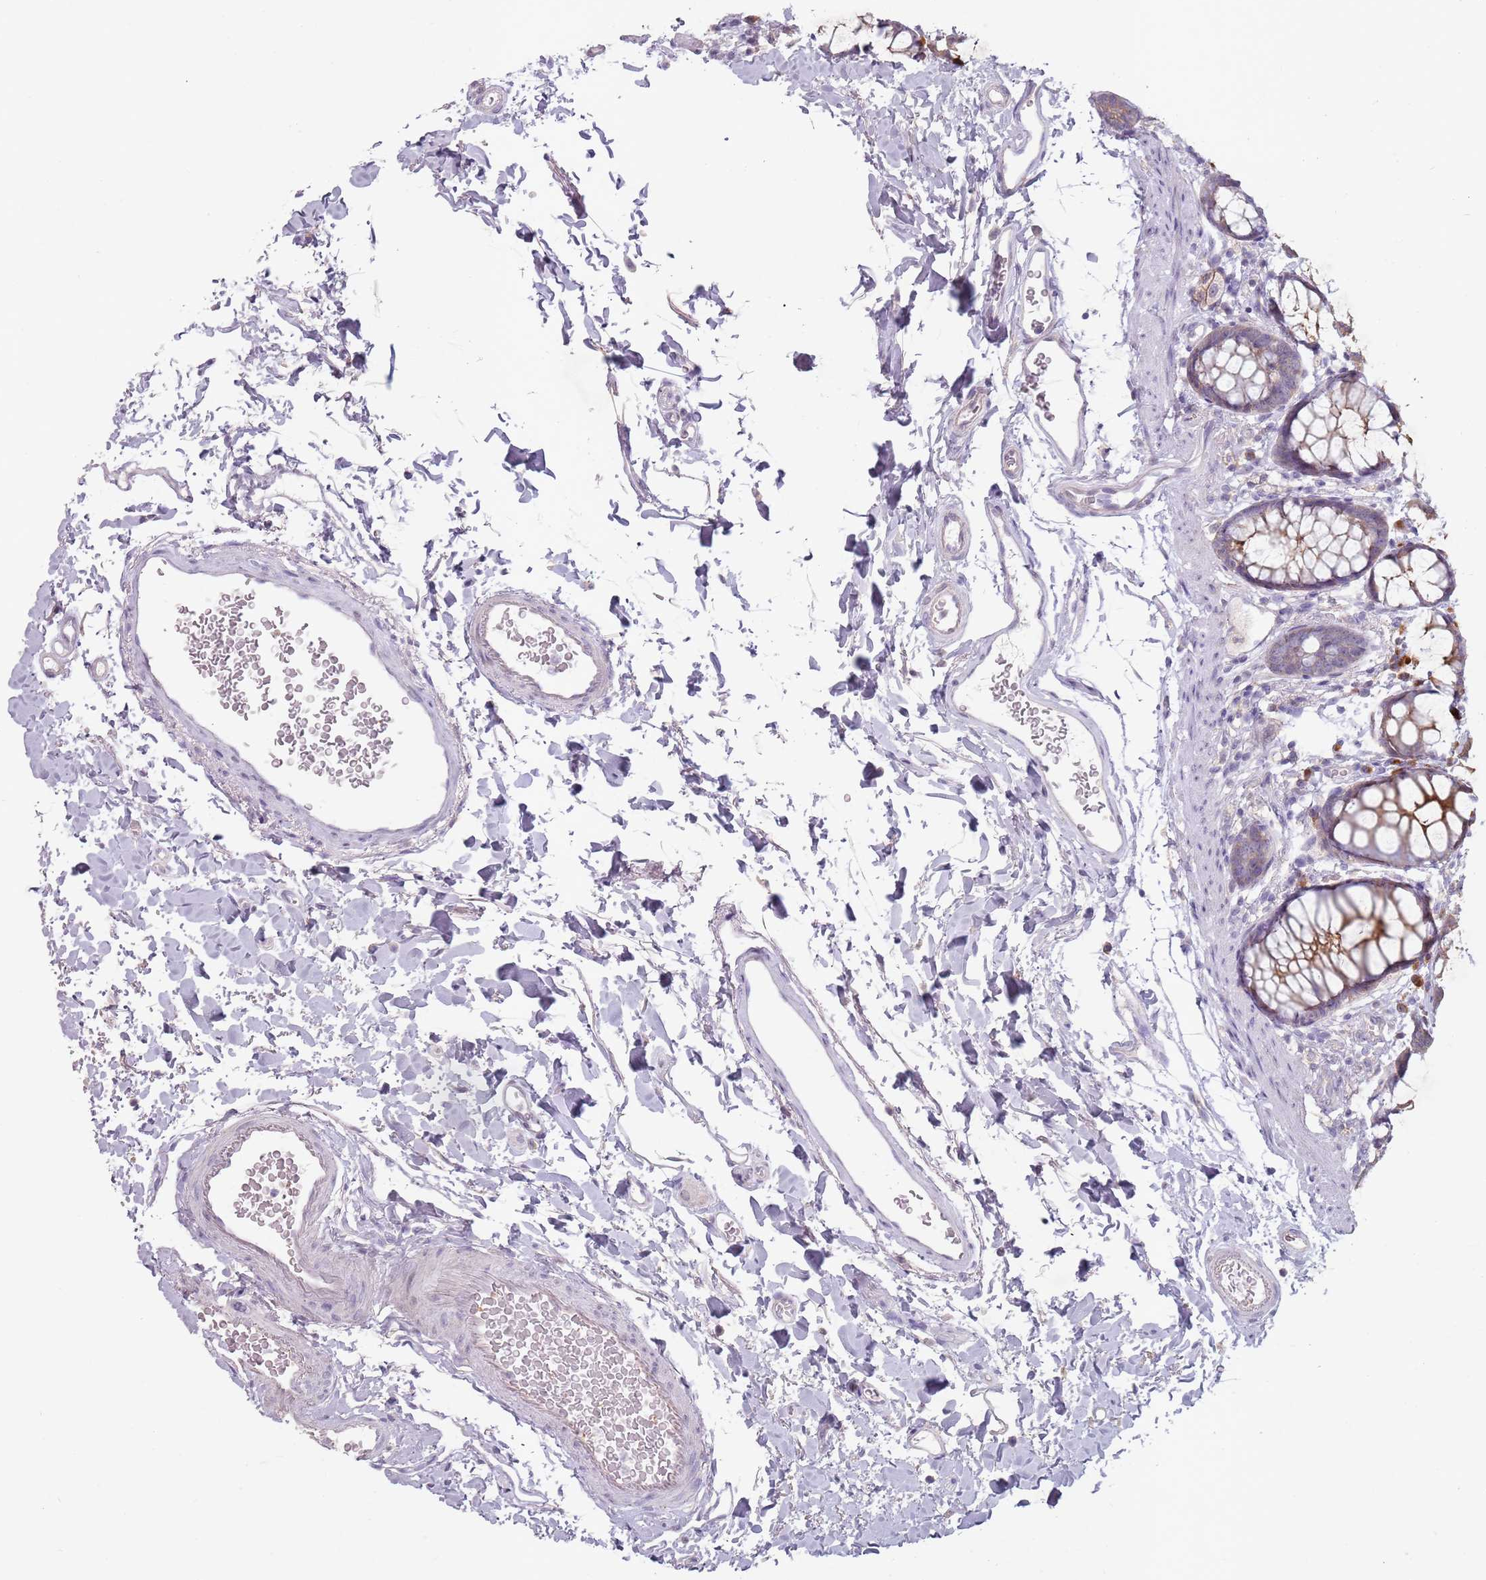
{"staining": {"intensity": "moderate", "quantity": "<25%", "location": "cytoplasmic/membranous"}, "tissue": "rectum", "cell_type": "Glandular cells", "image_type": "normal", "snomed": [{"axis": "morphology", "description": "Normal tissue, NOS"}, {"axis": "topography", "description": "Rectum"}], "caption": "Approximately <25% of glandular cells in normal rectum demonstrate moderate cytoplasmic/membranous protein staining as visualized by brown immunohistochemical staining.", "gene": "STYK1", "patient": {"sex": "female", "age": 65}}